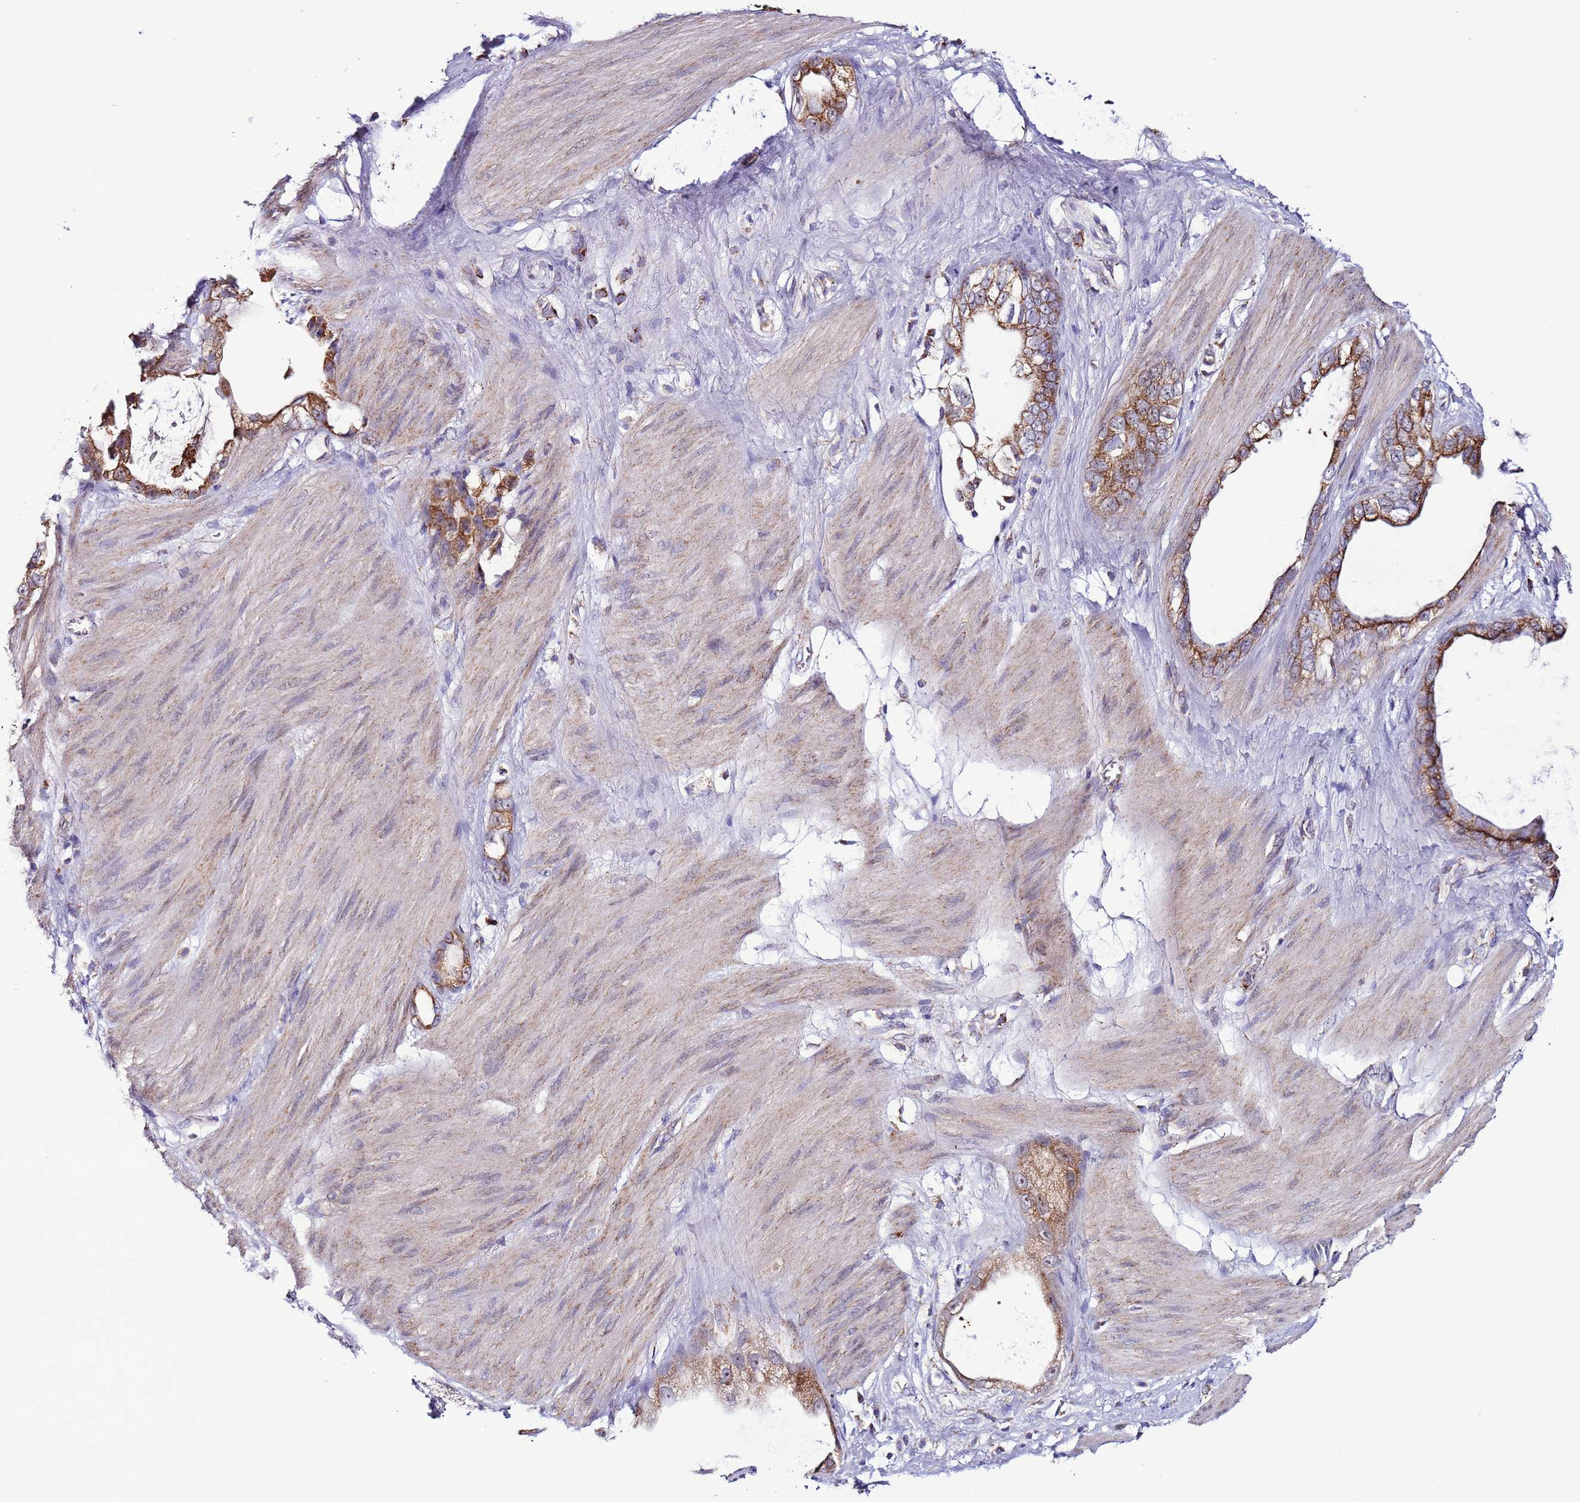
{"staining": {"intensity": "moderate", "quantity": ">75%", "location": "cytoplasmic/membranous"}, "tissue": "stomach cancer", "cell_type": "Tumor cells", "image_type": "cancer", "snomed": [{"axis": "morphology", "description": "Adenocarcinoma, NOS"}, {"axis": "topography", "description": "Stomach"}], "caption": "Brown immunohistochemical staining in human stomach adenocarcinoma reveals moderate cytoplasmic/membranous staining in approximately >75% of tumor cells. The staining was performed using DAB (3,3'-diaminobenzidine), with brown indicating positive protein expression. Nuclei are stained blue with hematoxylin.", "gene": "UEVLD", "patient": {"sex": "male", "age": 55}}